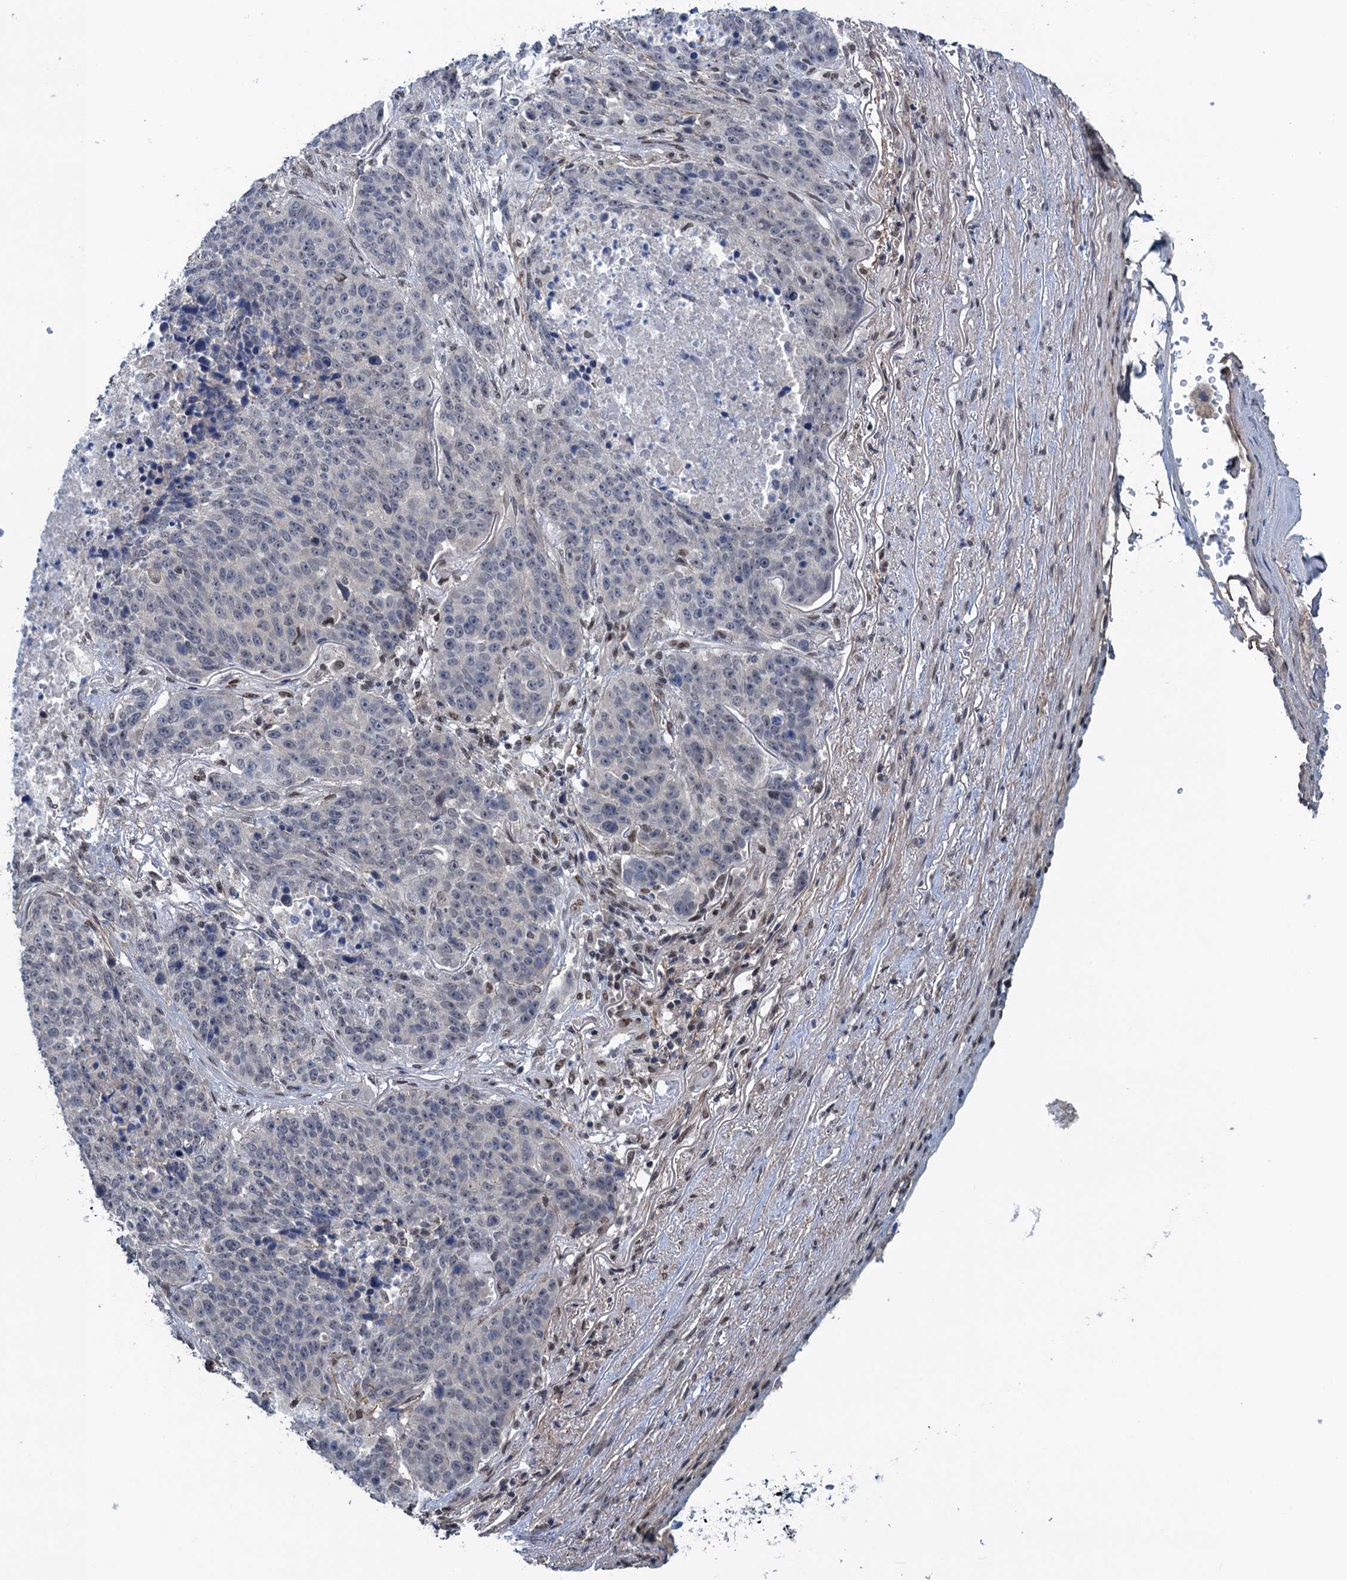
{"staining": {"intensity": "weak", "quantity": "<25%", "location": "nuclear"}, "tissue": "lung cancer", "cell_type": "Tumor cells", "image_type": "cancer", "snomed": [{"axis": "morphology", "description": "Normal tissue, NOS"}, {"axis": "morphology", "description": "Squamous cell carcinoma, NOS"}, {"axis": "topography", "description": "Lymph node"}, {"axis": "topography", "description": "Lung"}], "caption": "Tumor cells show no significant expression in squamous cell carcinoma (lung). Nuclei are stained in blue.", "gene": "SAE1", "patient": {"sex": "male", "age": 66}}